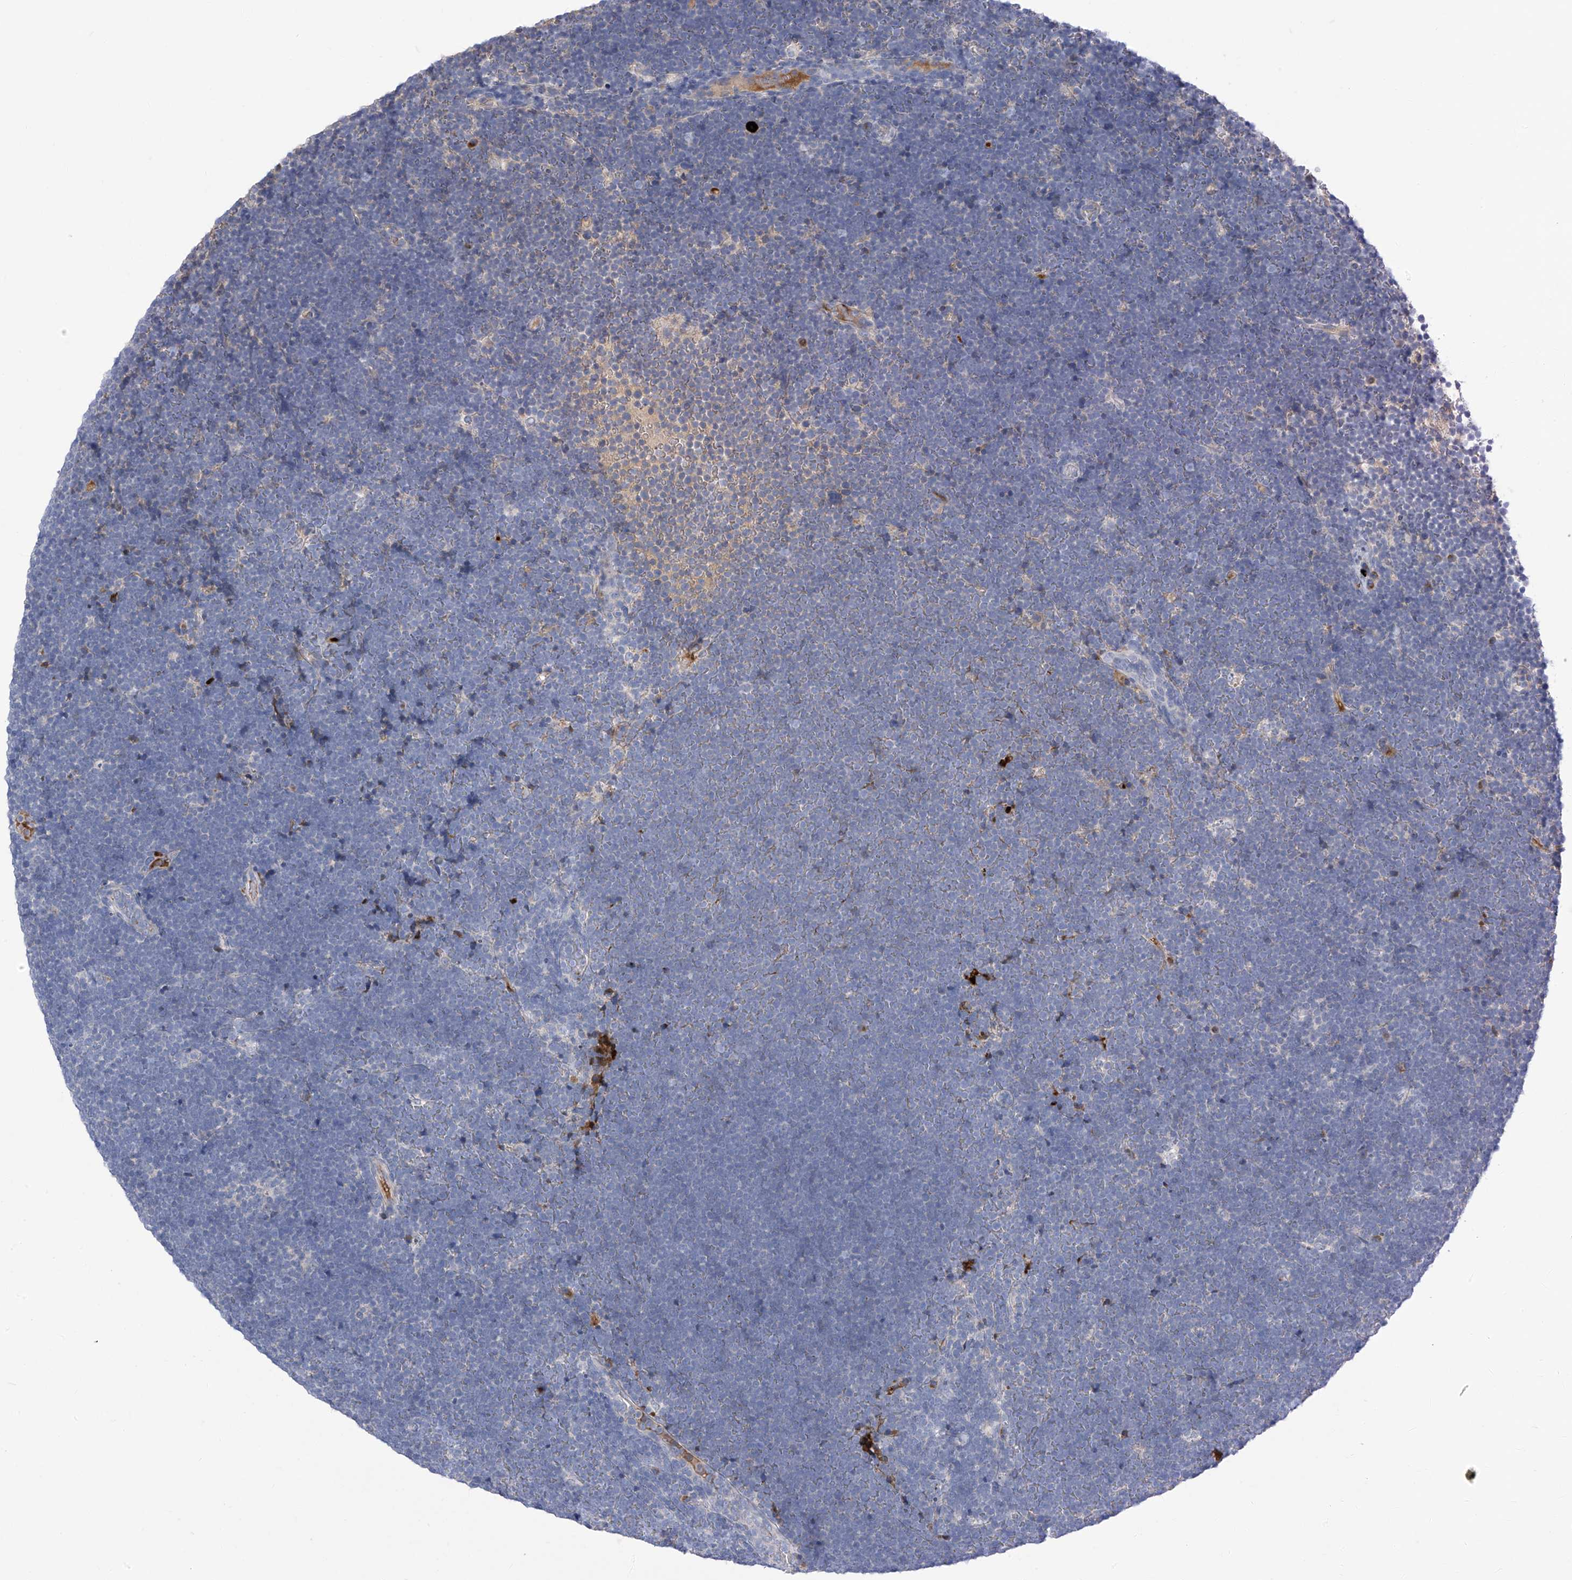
{"staining": {"intensity": "negative", "quantity": "none", "location": "none"}, "tissue": "lymphoma", "cell_type": "Tumor cells", "image_type": "cancer", "snomed": [{"axis": "morphology", "description": "Malignant lymphoma, non-Hodgkin's type, High grade"}, {"axis": "topography", "description": "Lymph node"}], "caption": "This is a micrograph of IHC staining of high-grade malignant lymphoma, non-Hodgkin's type, which shows no positivity in tumor cells.", "gene": "SLCO4A1", "patient": {"sex": "male", "age": 13}}